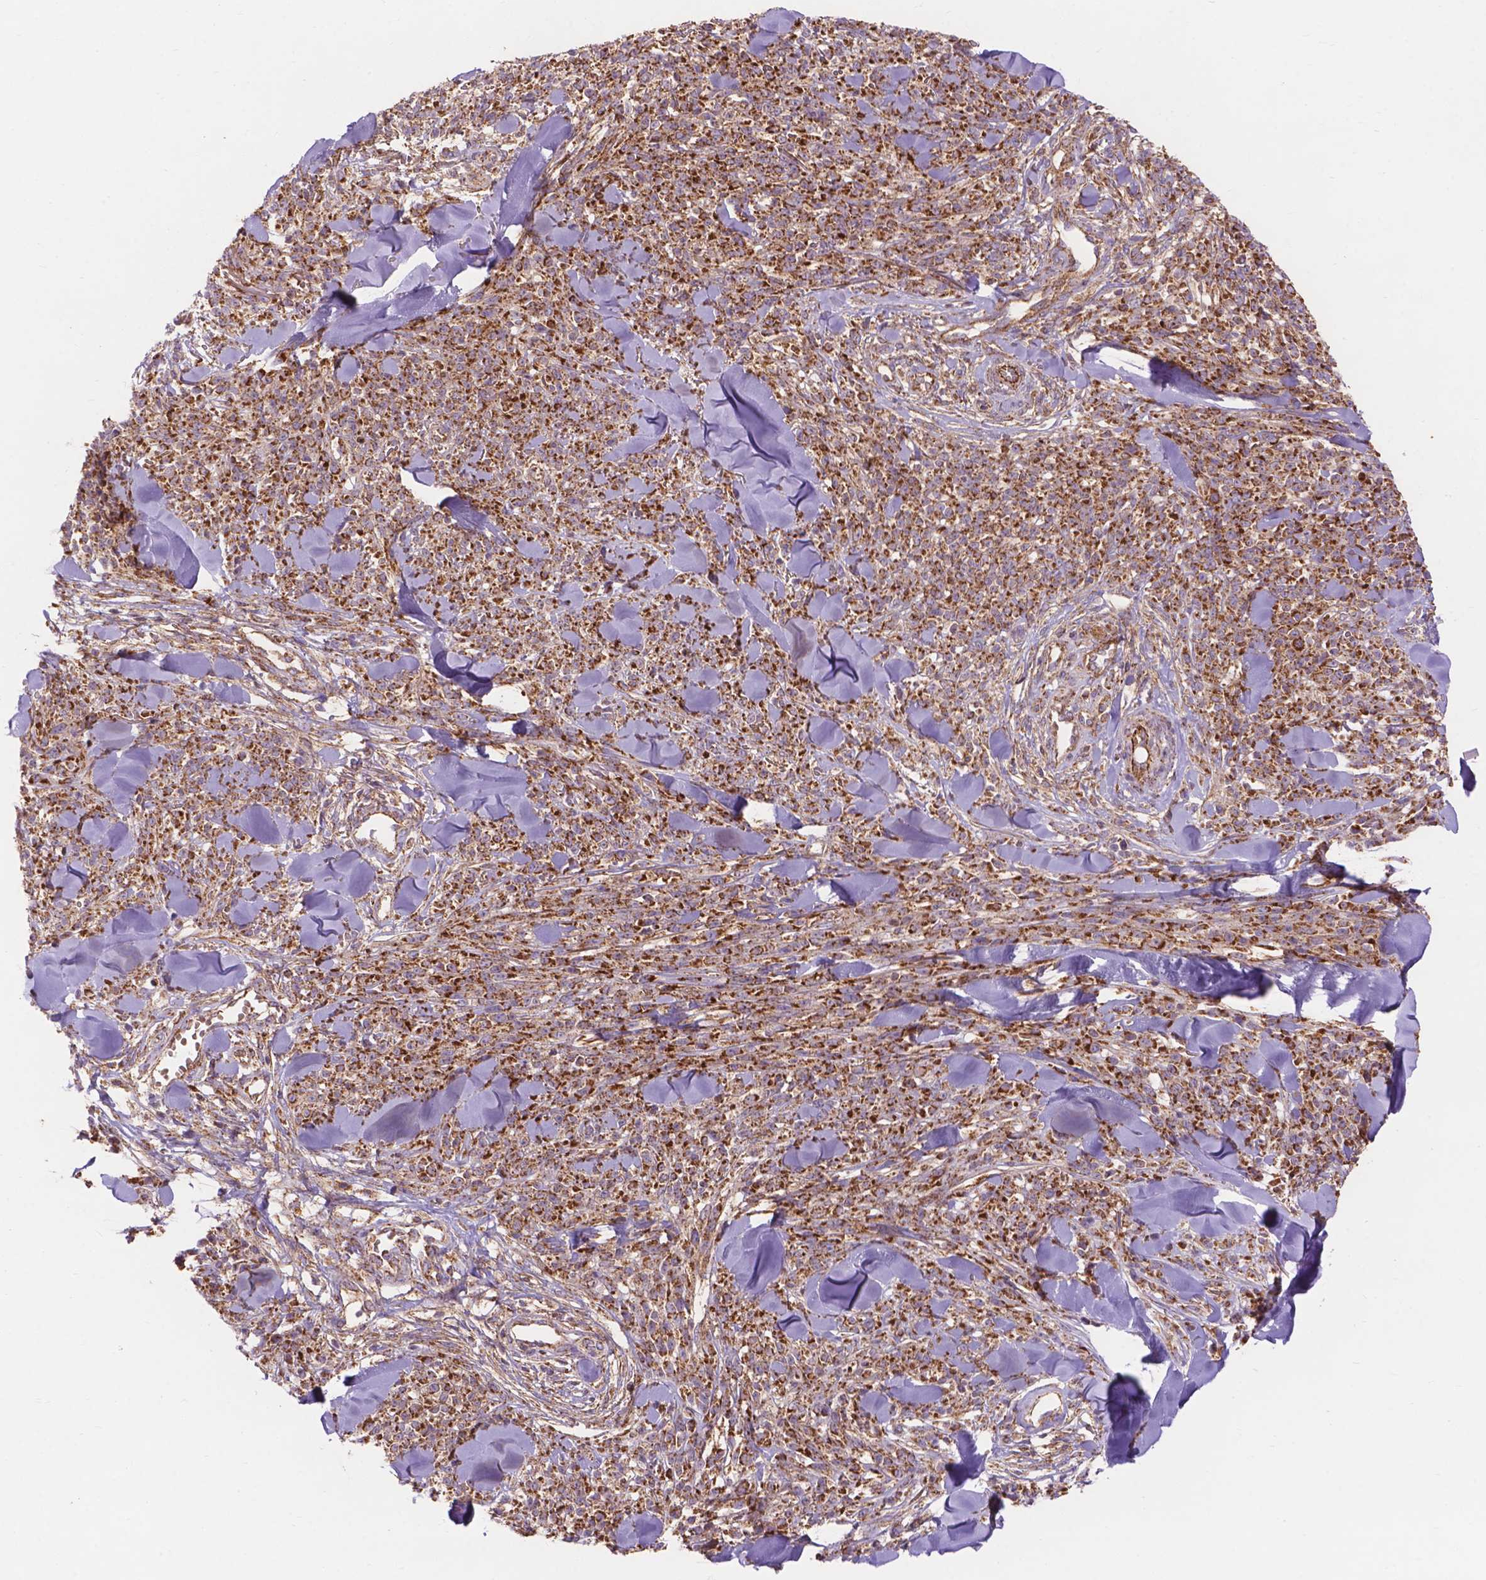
{"staining": {"intensity": "moderate", "quantity": ">75%", "location": "cytoplasmic/membranous"}, "tissue": "melanoma", "cell_type": "Tumor cells", "image_type": "cancer", "snomed": [{"axis": "morphology", "description": "Malignant melanoma, NOS"}, {"axis": "topography", "description": "Skin"}, {"axis": "topography", "description": "Skin of trunk"}], "caption": "Moderate cytoplasmic/membranous positivity for a protein is identified in approximately >75% of tumor cells of melanoma using immunohistochemistry.", "gene": "AK3", "patient": {"sex": "male", "age": 74}}